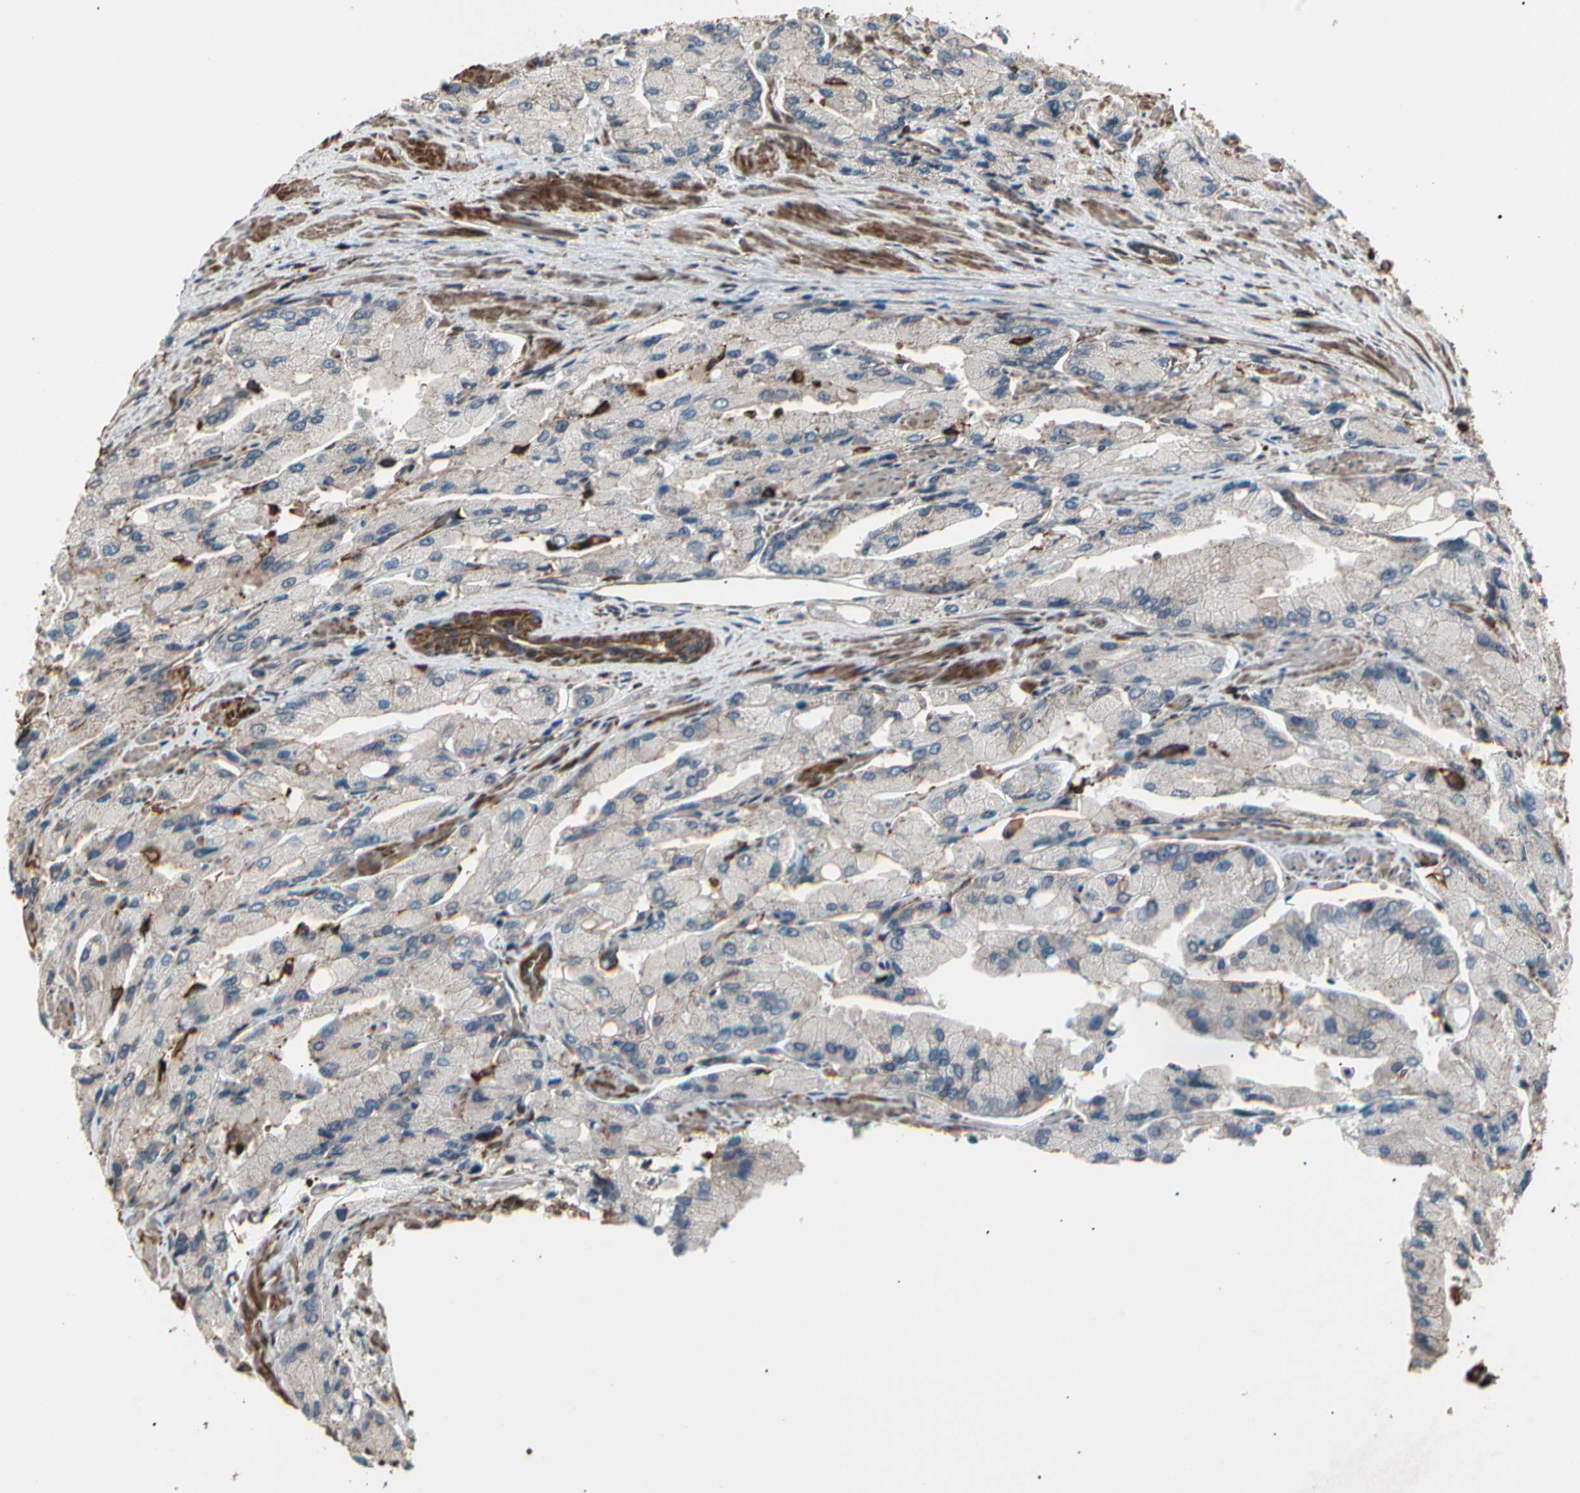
{"staining": {"intensity": "weak", "quantity": "<25%", "location": "cytoplasmic/membranous"}, "tissue": "prostate cancer", "cell_type": "Tumor cells", "image_type": "cancer", "snomed": [{"axis": "morphology", "description": "Adenocarcinoma, High grade"}, {"axis": "topography", "description": "Prostate"}], "caption": "High magnification brightfield microscopy of prostate cancer stained with DAB (3,3'-diaminobenzidine) (brown) and counterstained with hematoxylin (blue): tumor cells show no significant staining.", "gene": "MAPK13", "patient": {"sex": "male", "age": 58}}